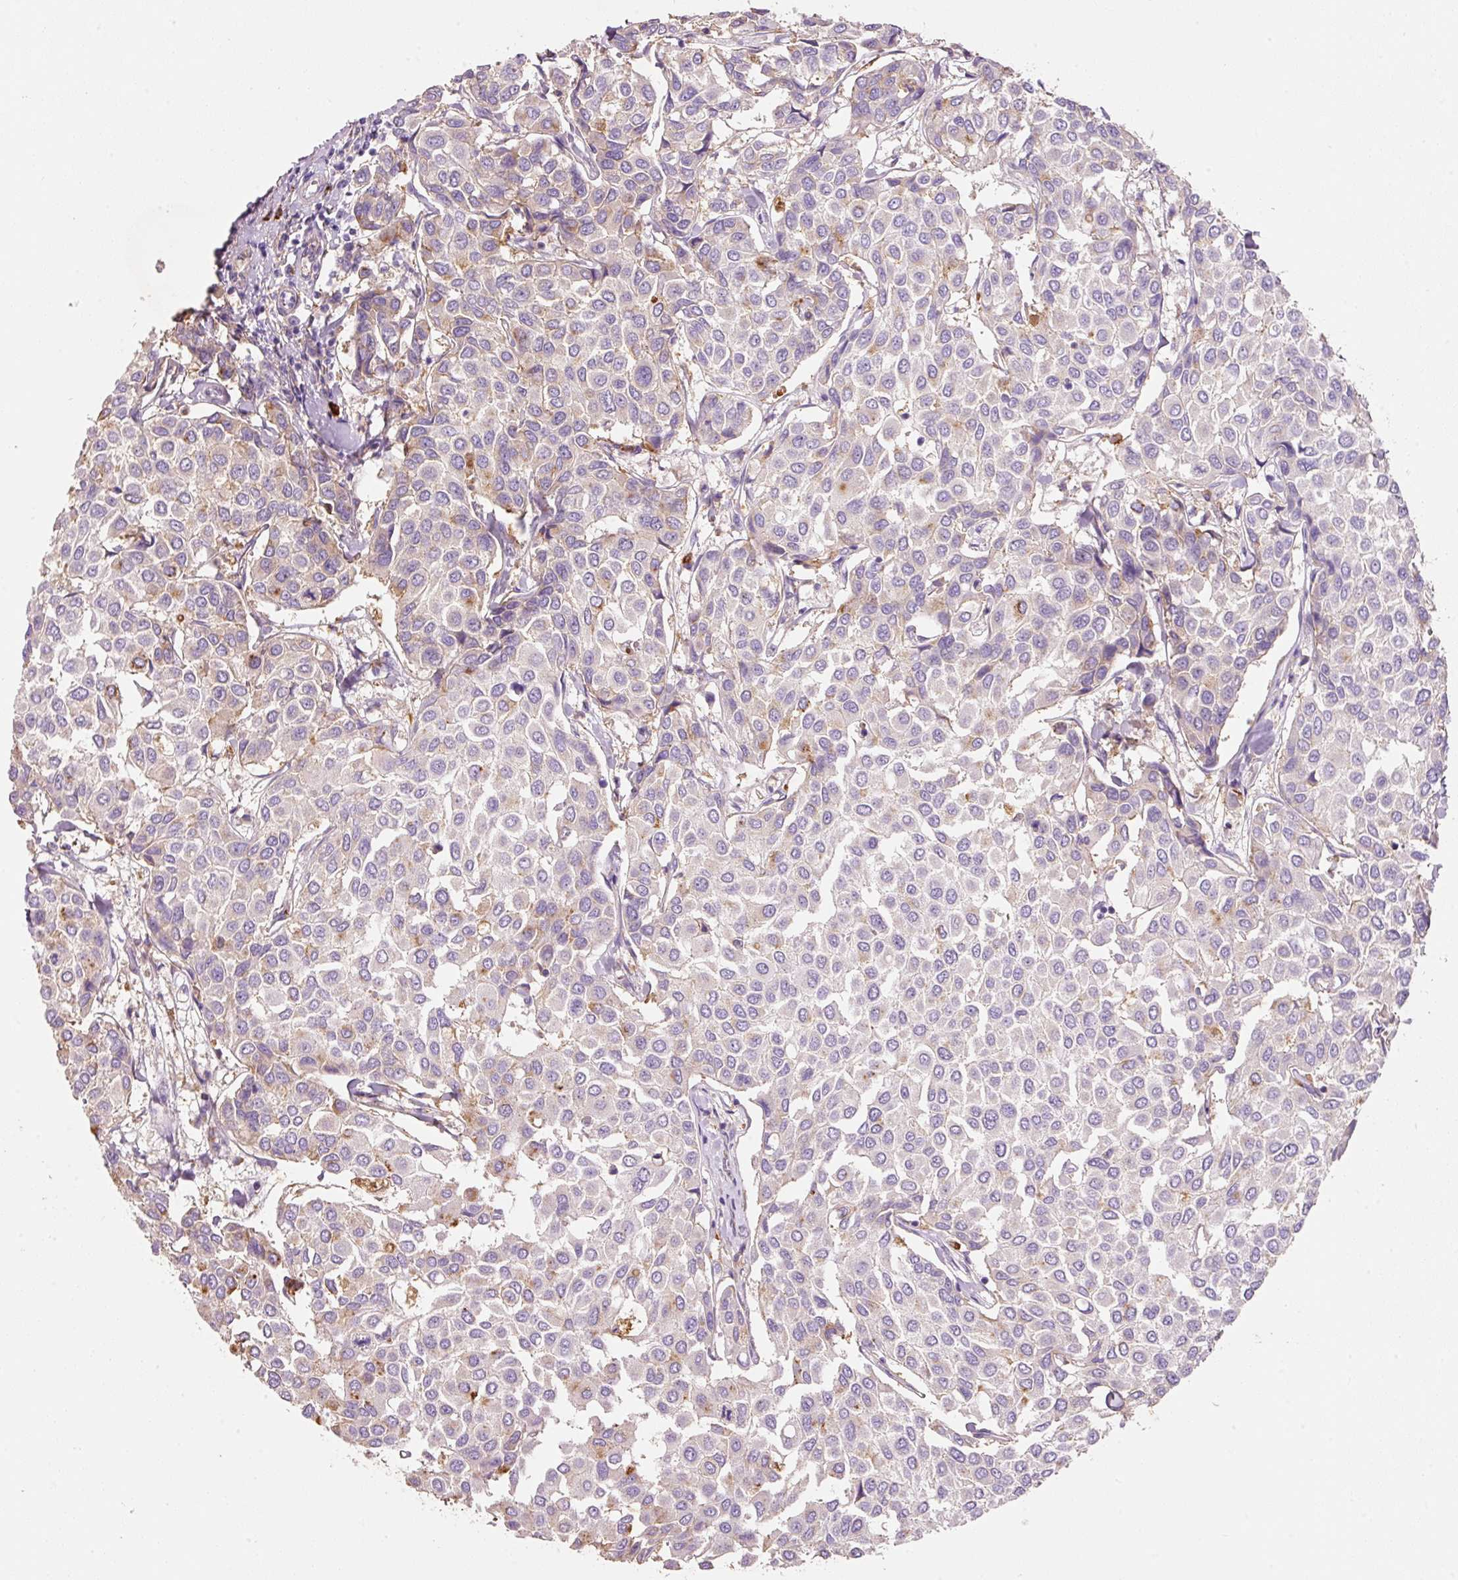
{"staining": {"intensity": "negative", "quantity": "none", "location": "none"}, "tissue": "breast cancer", "cell_type": "Tumor cells", "image_type": "cancer", "snomed": [{"axis": "morphology", "description": "Duct carcinoma"}, {"axis": "topography", "description": "Breast"}], "caption": "Immunohistochemistry (IHC) histopathology image of neoplastic tissue: human breast invasive ductal carcinoma stained with DAB demonstrates no significant protein positivity in tumor cells.", "gene": "TMC8", "patient": {"sex": "female", "age": 55}}